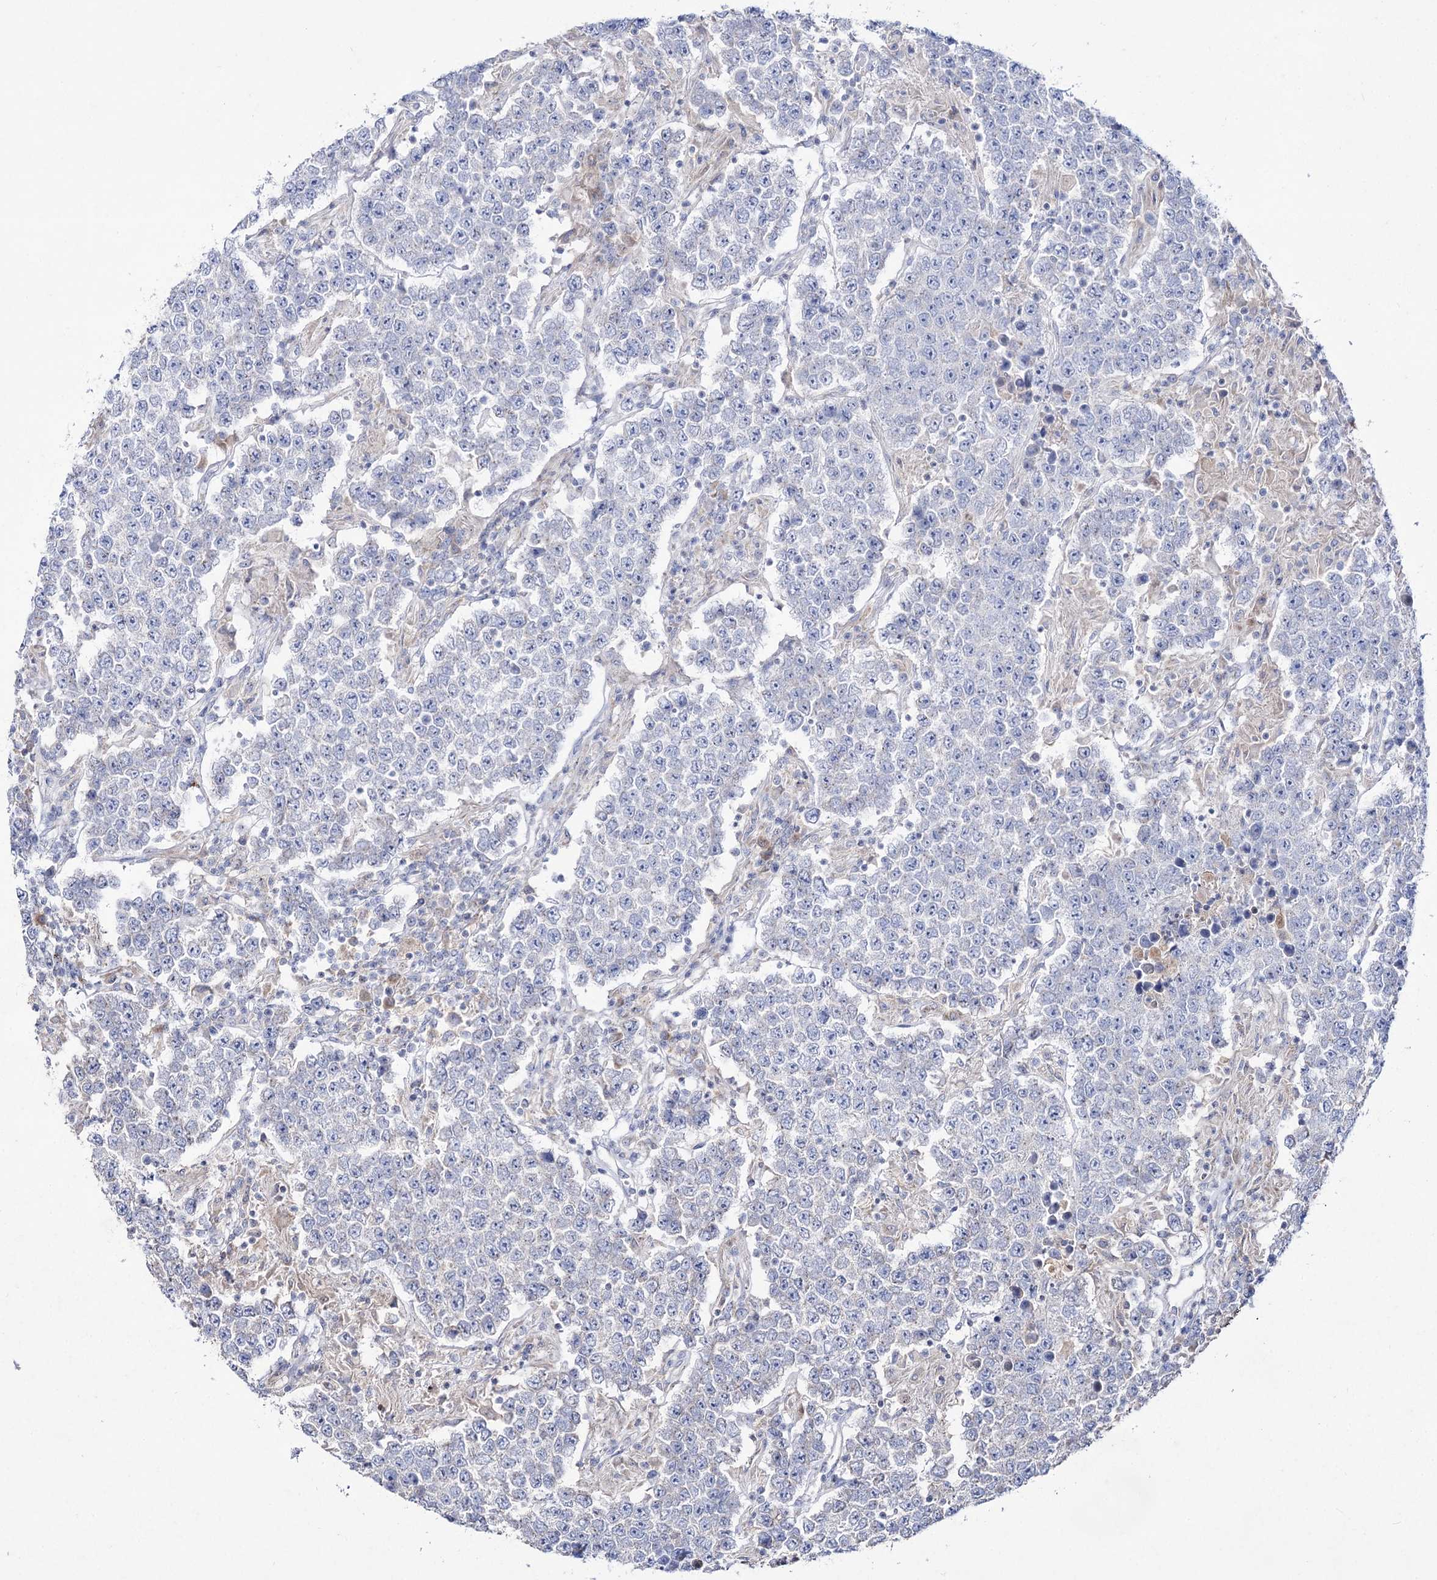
{"staining": {"intensity": "negative", "quantity": "none", "location": "none"}, "tissue": "testis cancer", "cell_type": "Tumor cells", "image_type": "cancer", "snomed": [{"axis": "morphology", "description": "Normal tissue, NOS"}, {"axis": "morphology", "description": "Urothelial carcinoma, High grade"}, {"axis": "morphology", "description": "Seminoma, NOS"}, {"axis": "morphology", "description": "Carcinoma, Embryonal, NOS"}, {"axis": "topography", "description": "Urinary bladder"}, {"axis": "topography", "description": "Testis"}], "caption": "Immunohistochemical staining of testis embryonal carcinoma demonstrates no significant positivity in tumor cells.", "gene": "NAGLU", "patient": {"sex": "male", "age": 41}}